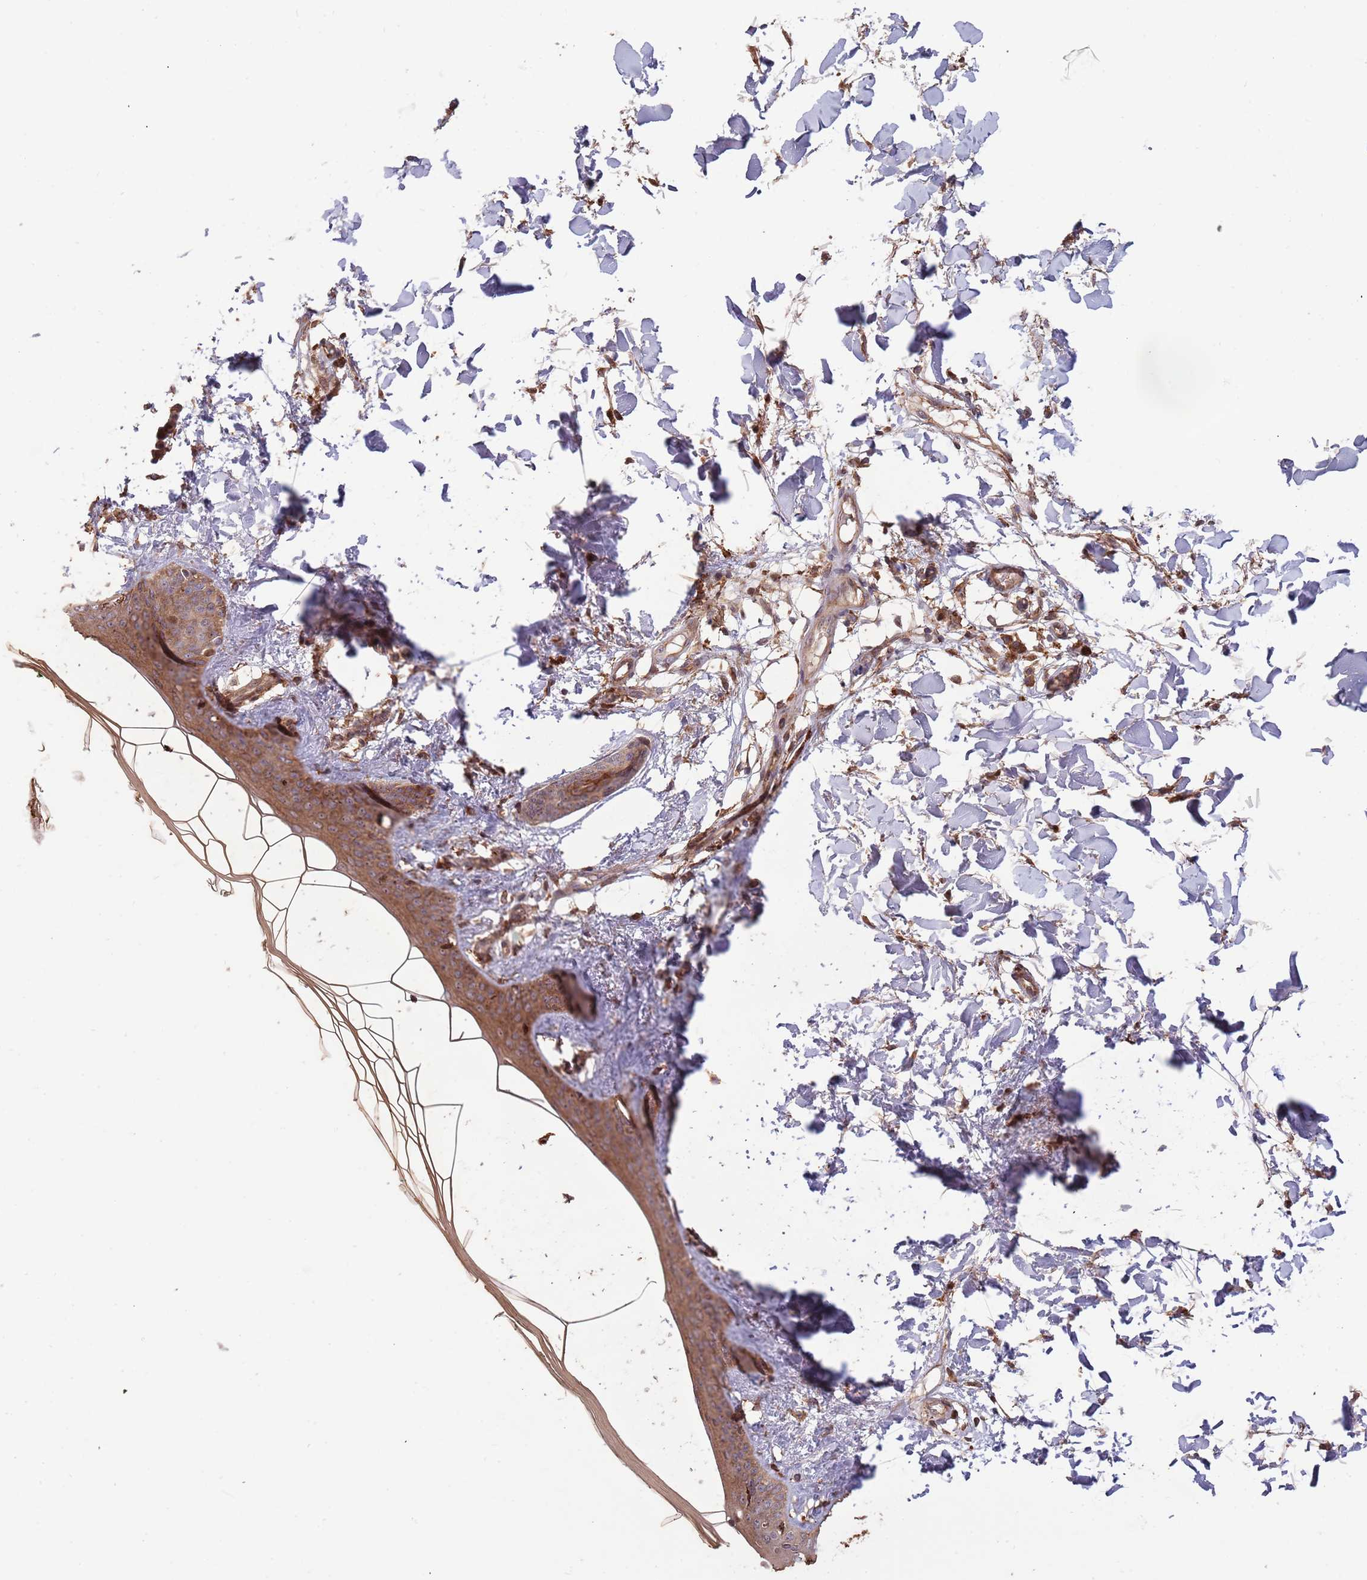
{"staining": {"intensity": "moderate", "quantity": ">75%", "location": "cytoplasmic/membranous"}, "tissue": "skin", "cell_type": "Fibroblasts", "image_type": "normal", "snomed": [{"axis": "morphology", "description": "Normal tissue, NOS"}, {"axis": "topography", "description": "Skin"}], "caption": "Immunohistochemical staining of unremarkable skin exhibits medium levels of moderate cytoplasmic/membranous staining in approximately >75% of fibroblasts. (brown staining indicates protein expression, while blue staining denotes nuclei).", "gene": "ZNF428", "patient": {"sex": "female", "age": 34}}